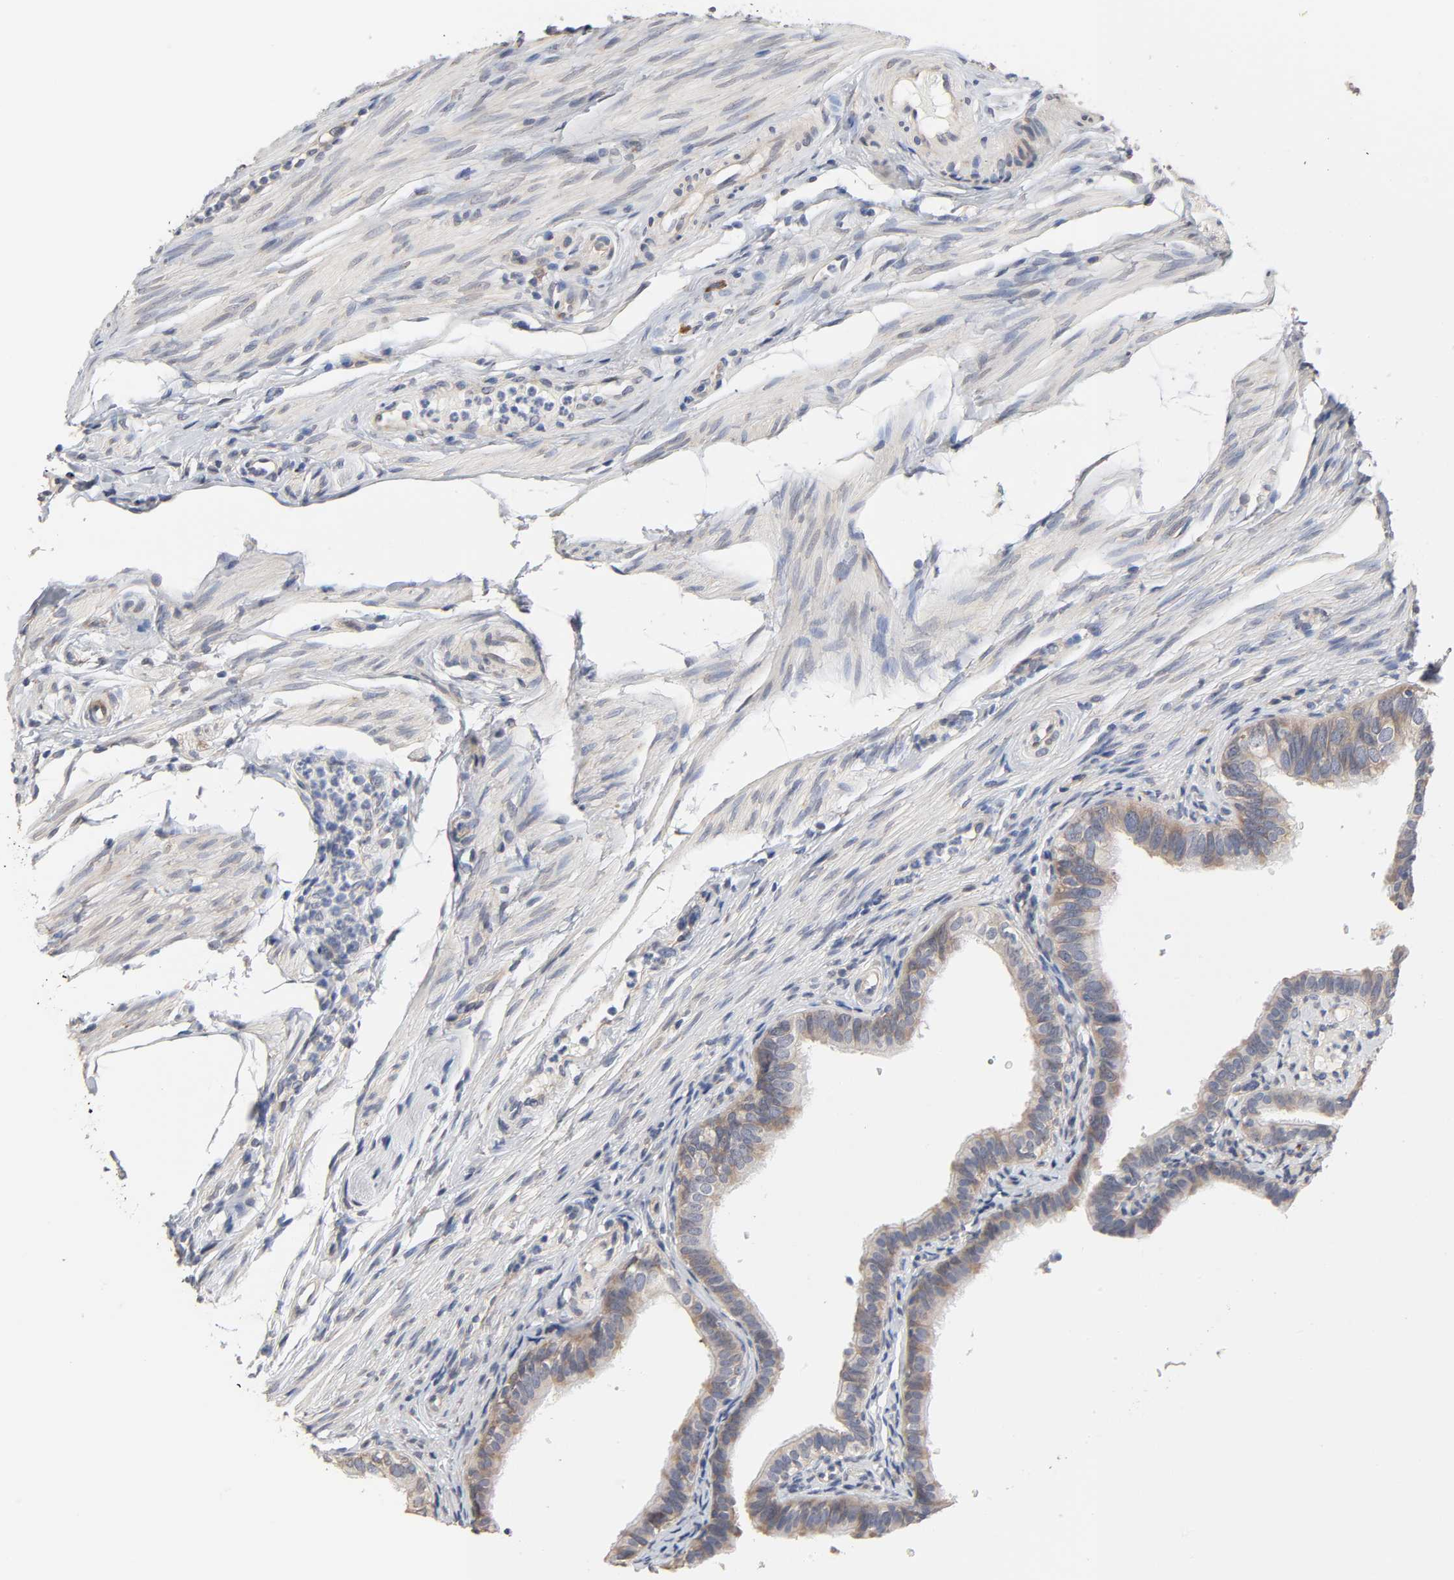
{"staining": {"intensity": "weak", "quantity": ">75%", "location": "cytoplasmic/membranous"}, "tissue": "fallopian tube", "cell_type": "Glandular cells", "image_type": "normal", "snomed": [{"axis": "morphology", "description": "Normal tissue, NOS"}, {"axis": "morphology", "description": "Dermoid, NOS"}, {"axis": "topography", "description": "Fallopian tube"}], "caption": "Benign fallopian tube exhibits weak cytoplasmic/membranous positivity in approximately >75% of glandular cells, visualized by immunohistochemistry. (DAB (3,3'-diaminobenzidine) IHC with brightfield microscopy, high magnification).", "gene": "HDLBP", "patient": {"sex": "female", "age": 33}}